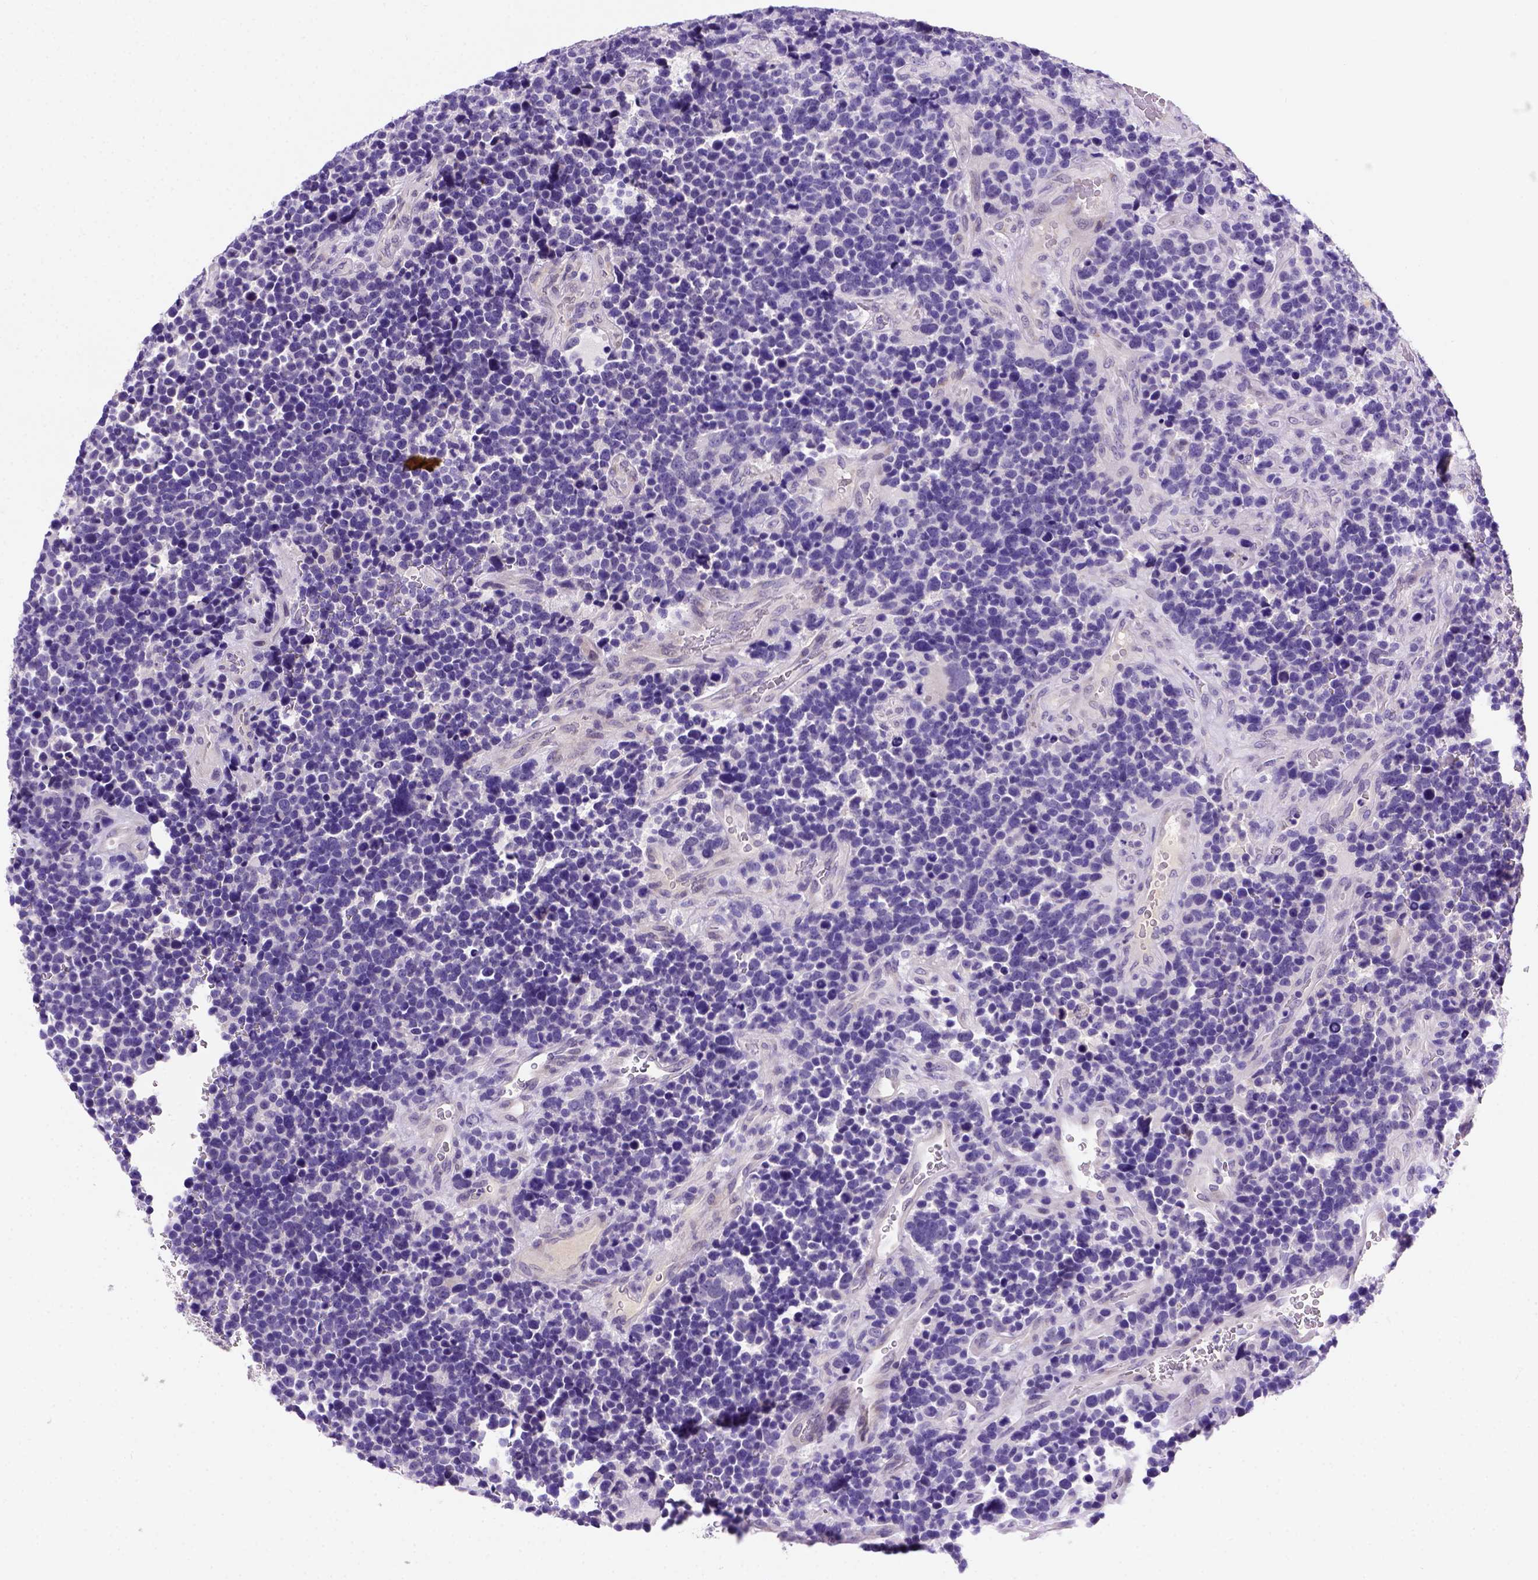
{"staining": {"intensity": "negative", "quantity": "none", "location": "none"}, "tissue": "glioma", "cell_type": "Tumor cells", "image_type": "cancer", "snomed": [{"axis": "morphology", "description": "Glioma, malignant, High grade"}, {"axis": "topography", "description": "Brain"}], "caption": "A high-resolution photomicrograph shows immunohistochemistry staining of malignant glioma (high-grade), which displays no significant positivity in tumor cells.", "gene": "FAM81B", "patient": {"sex": "male", "age": 33}}